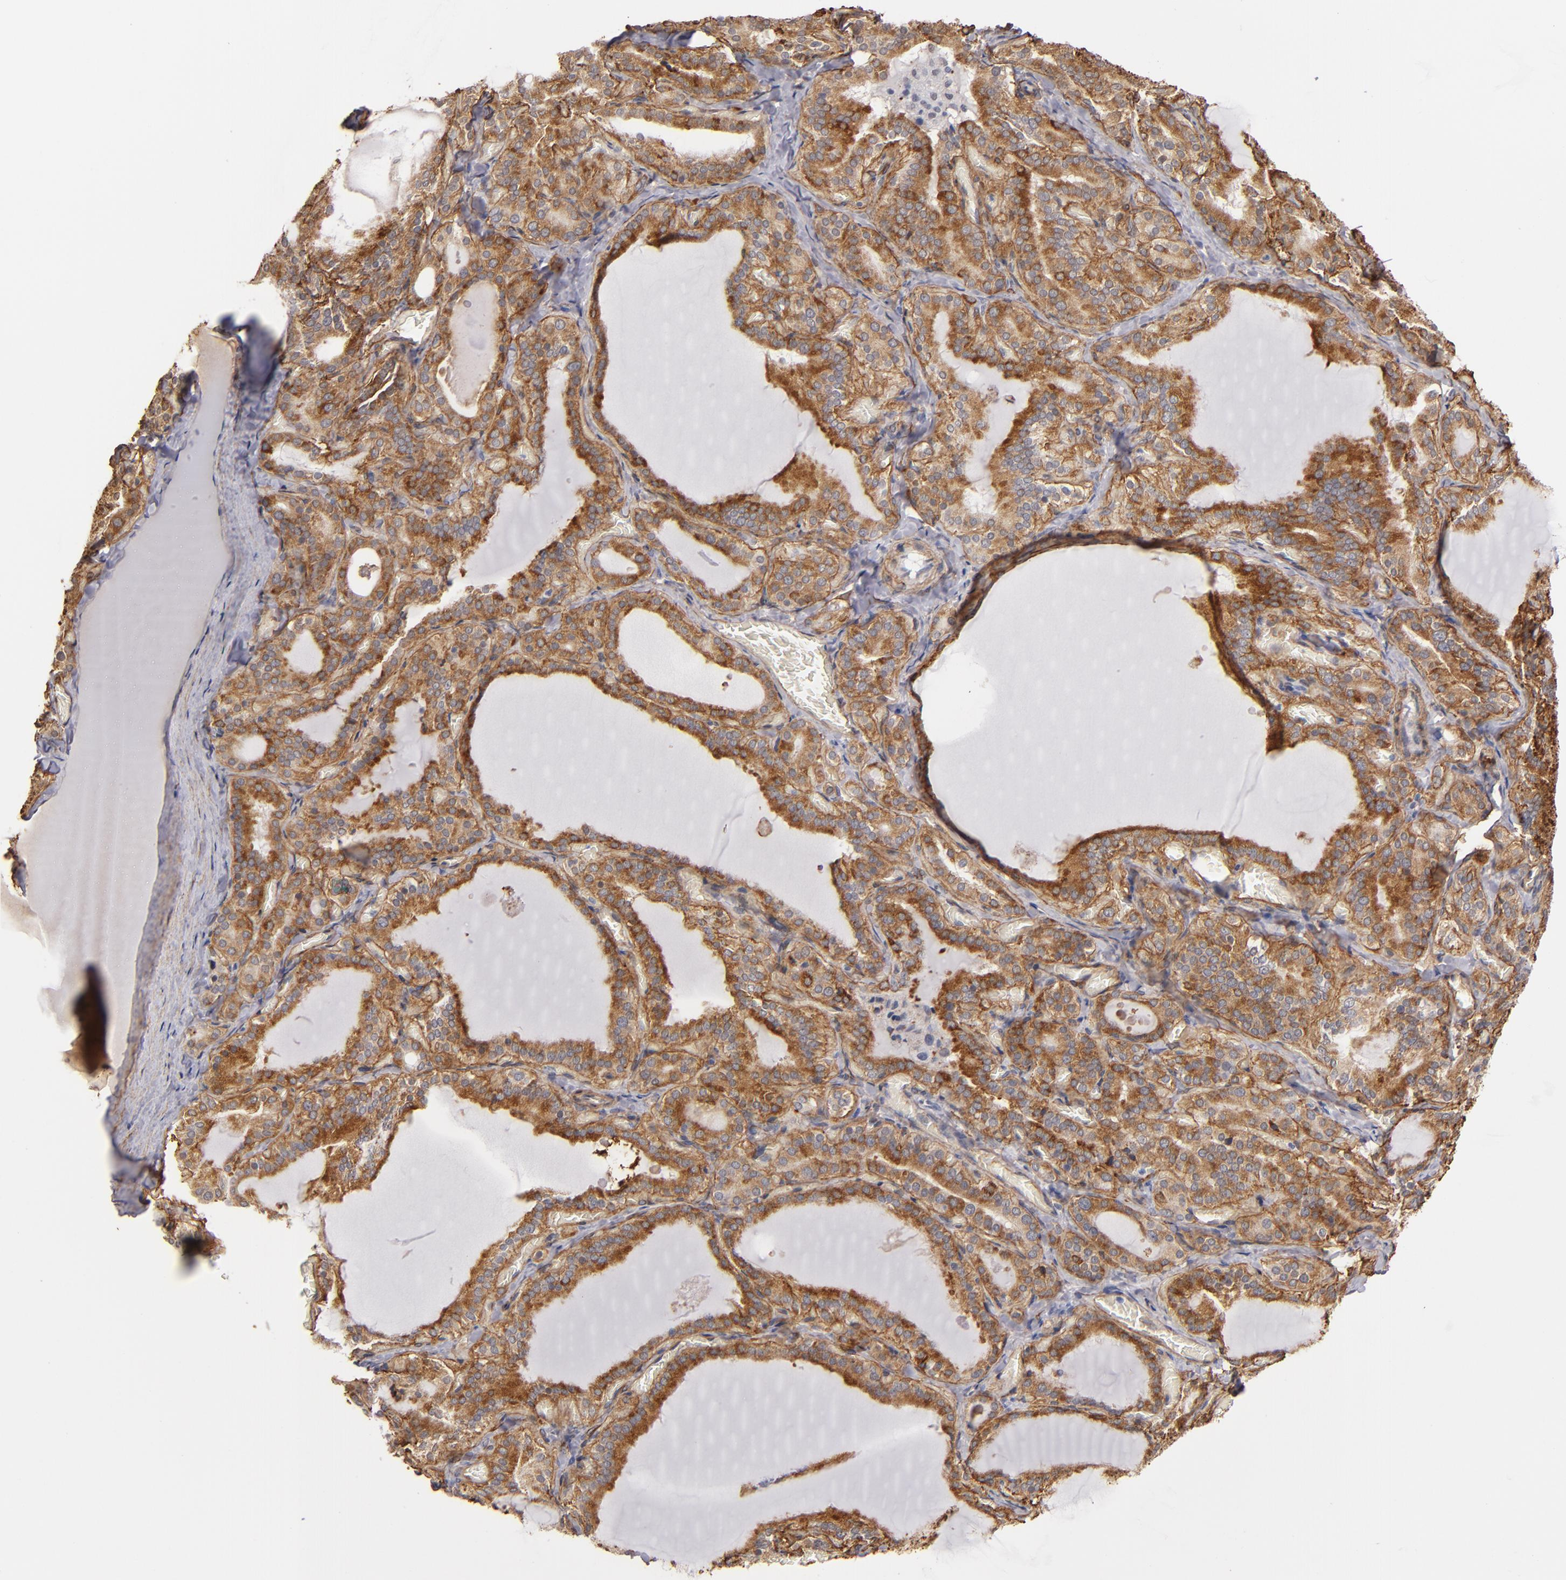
{"staining": {"intensity": "moderate", "quantity": ">75%", "location": "cytoplasmic/membranous"}, "tissue": "thyroid gland", "cell_type": "Glandular cells", "image_type": "normal", "snomed": [{"axis": "morphology", "description": "Normal tissue, NOS"}, {"axis": "topography", "description": "Thyroid gland"}], "caption": "An IHC photomicrograph of benign tissue is shown. Protein staining in brown highlights moderate cytoplasmic/membranous positivity in thyroid gland within glandular cells. The protein is shown in brown color, while the nuclei are stained blue.", "gene": "LAMC1", "patient": {"sex": "female", "age": 33}}